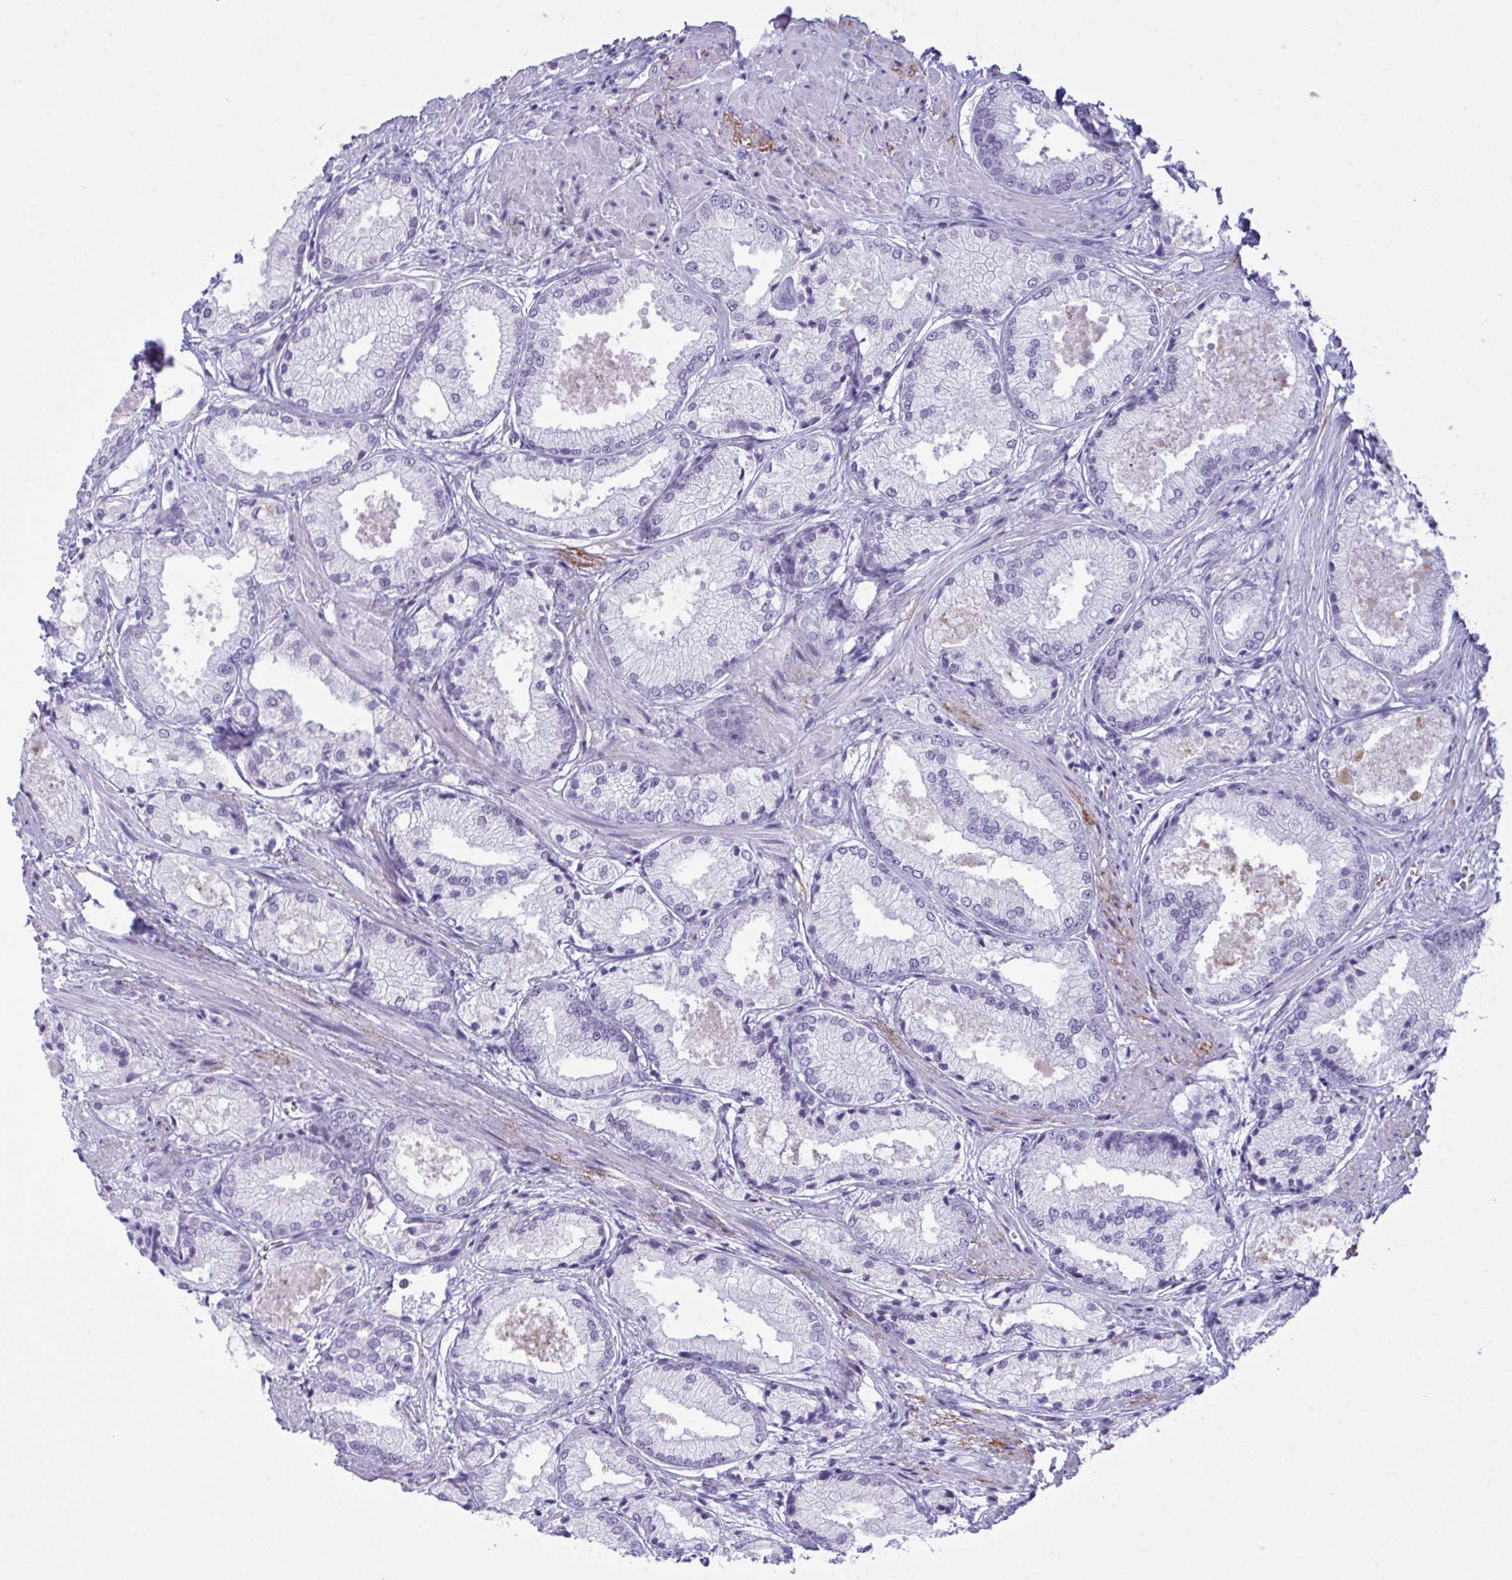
{"staining": {"intensity": "negative", "quantity": "none", "location": "none"}, "tissue": "prostate cancer", "cell_type": "Tumor cells", "image_type": "cancer", "snomed": [{"axis": "morphology", "description": "Adenocarcinoma, High grade"}, {"axis": "topography", "description": "Prostate"}], "caption": "Prostate cancer (high-grade adenocarcinoma) was stained to show a protein in brown. There is no significant positivity in tumor cells.", "gene": "ELN", "patient": {"sex": "male", "age": 68}}